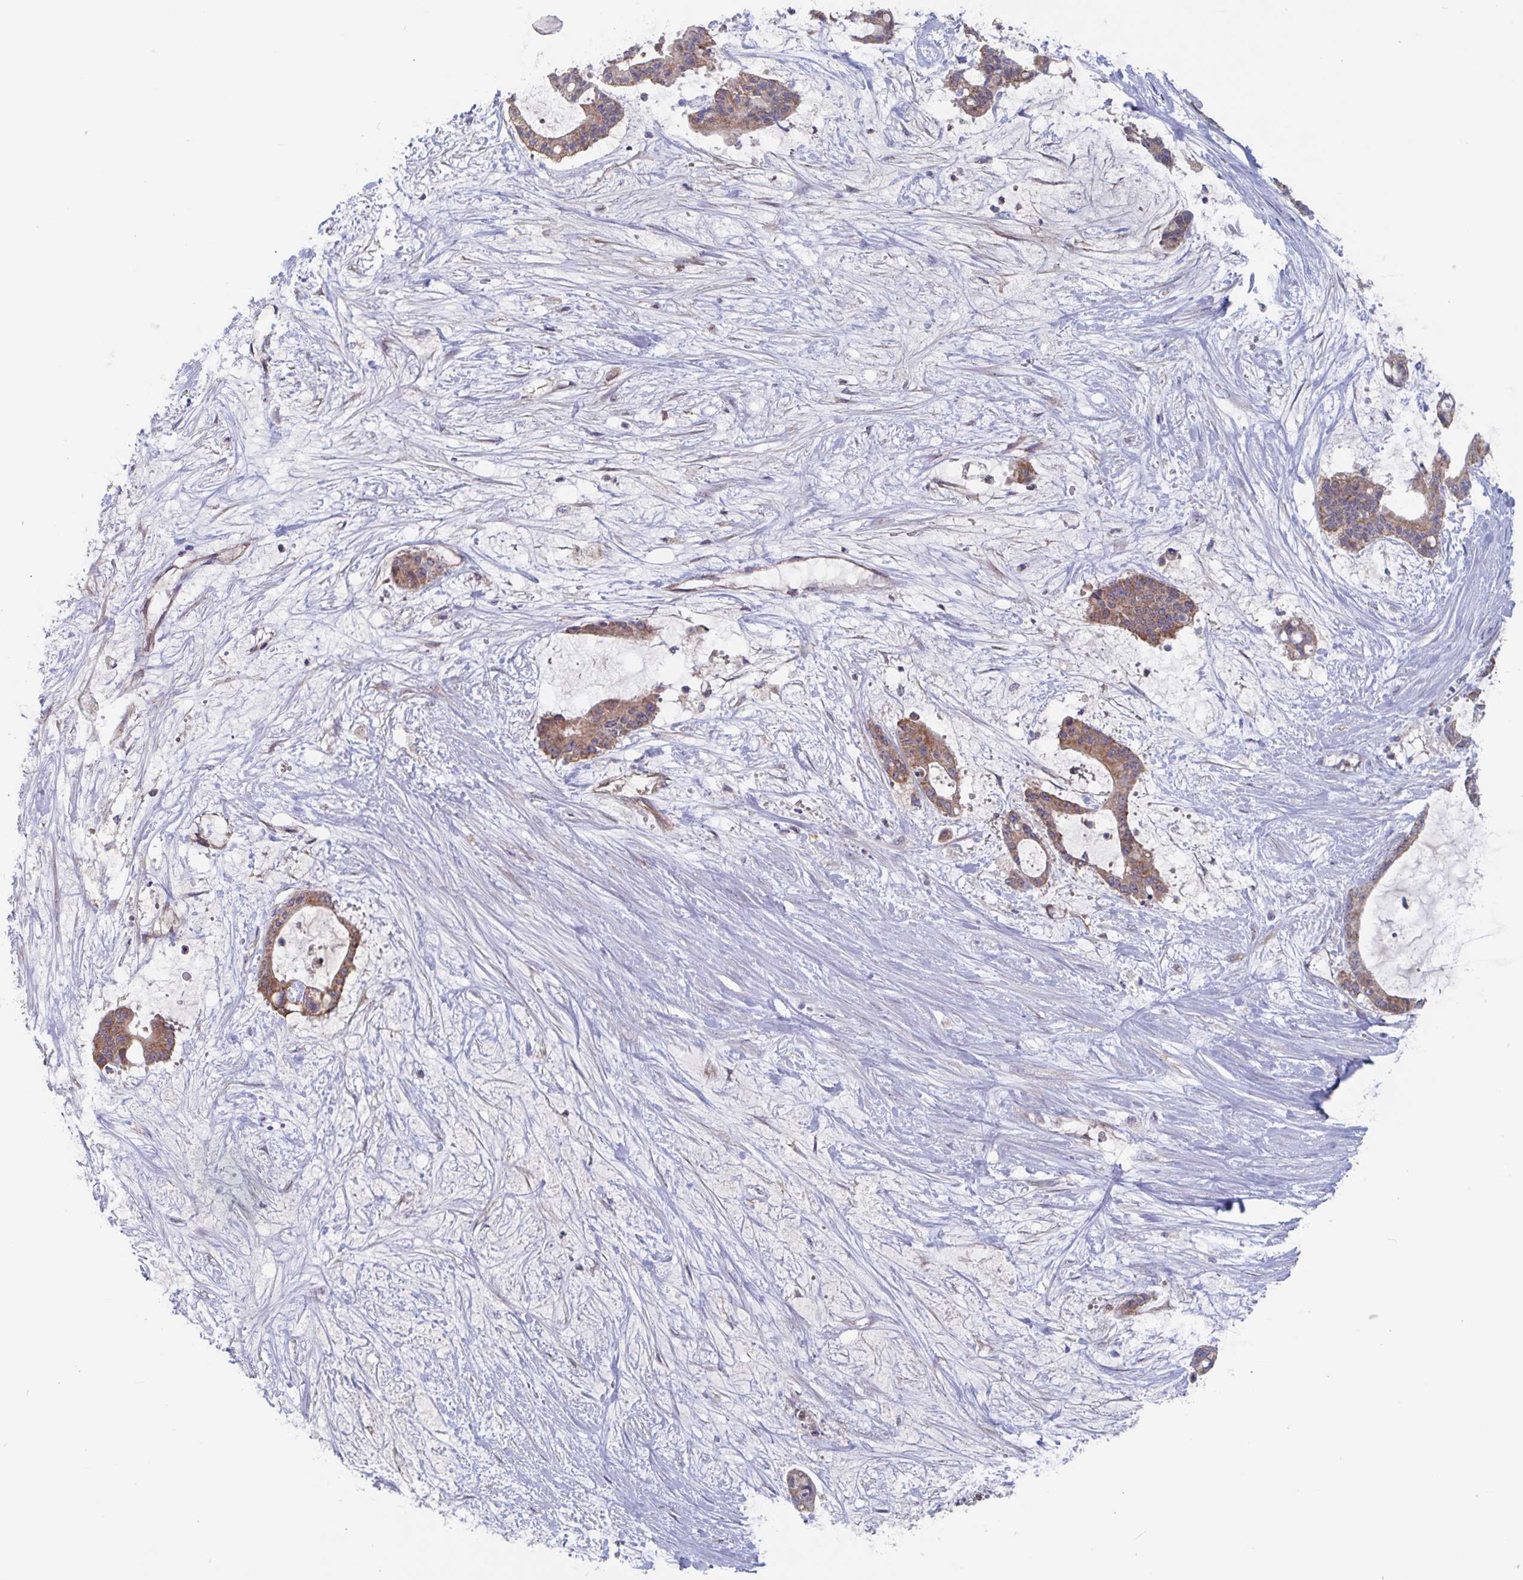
{"staining": {"intensity": "moderate", "quantity": ">75%", "location": "cytoplasmic/membranous"}, "tissue": "liver cancer", "cell_type": "Tumor cells", "image_type": "cancer", "snomed": [{"axis": "morphology", "description": "Normal tissue, NOS"}, {"axis": "morphology", "description": "Cholangiocarcinoma"}, {"axis": "topography", "description": "Liver"}, {"axis": "topography", "description": "Peripheral nerve tissue"}], "caption": "Approximately >75% of tumor cells in liver cholangiocarcinoma demonstrate moderate cytoplasmic/membranous protein positivity as visualized by brown immunohistochemical staining.", "gene": "SURF1", "patient": {"sex": "female", "age": 73}}